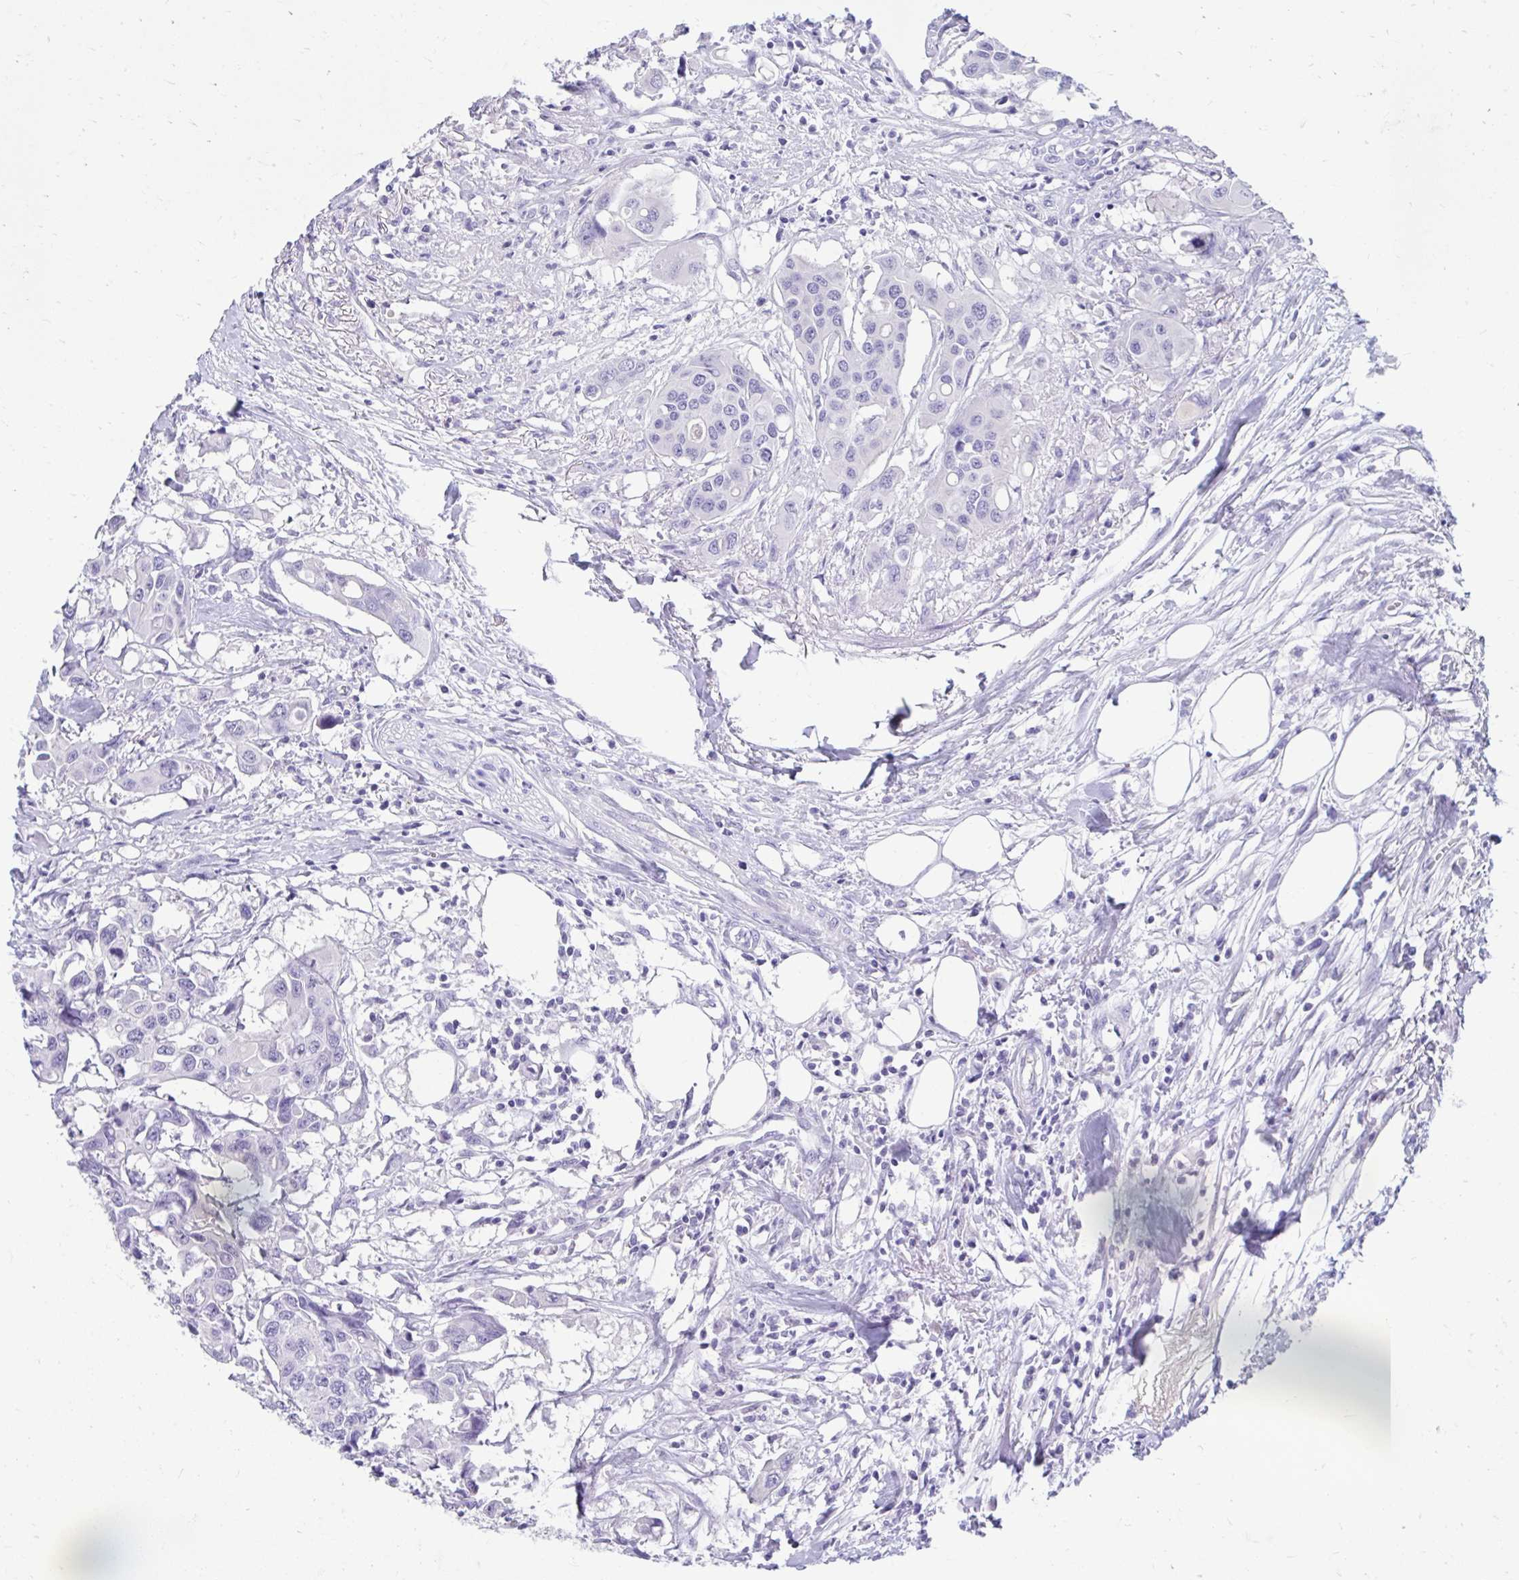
{"staining": {"intensity": "negative", "quantity": "none", "location": "none"}, "tissue": "colorectal cancer", "cell_type": "Tumor cells", "image_type": "cancer", "snomed": [{"axis": "morphology", "description": "Adenocarcinoma, NOS"}, {"axis": "topography", "description": "Colon"}], "caption": "The histopathology image displays no significant expression in tumor cells of colorectal cancer.", "gene": "SMIM9", "patient": {"sex": "male", "age": 77}}